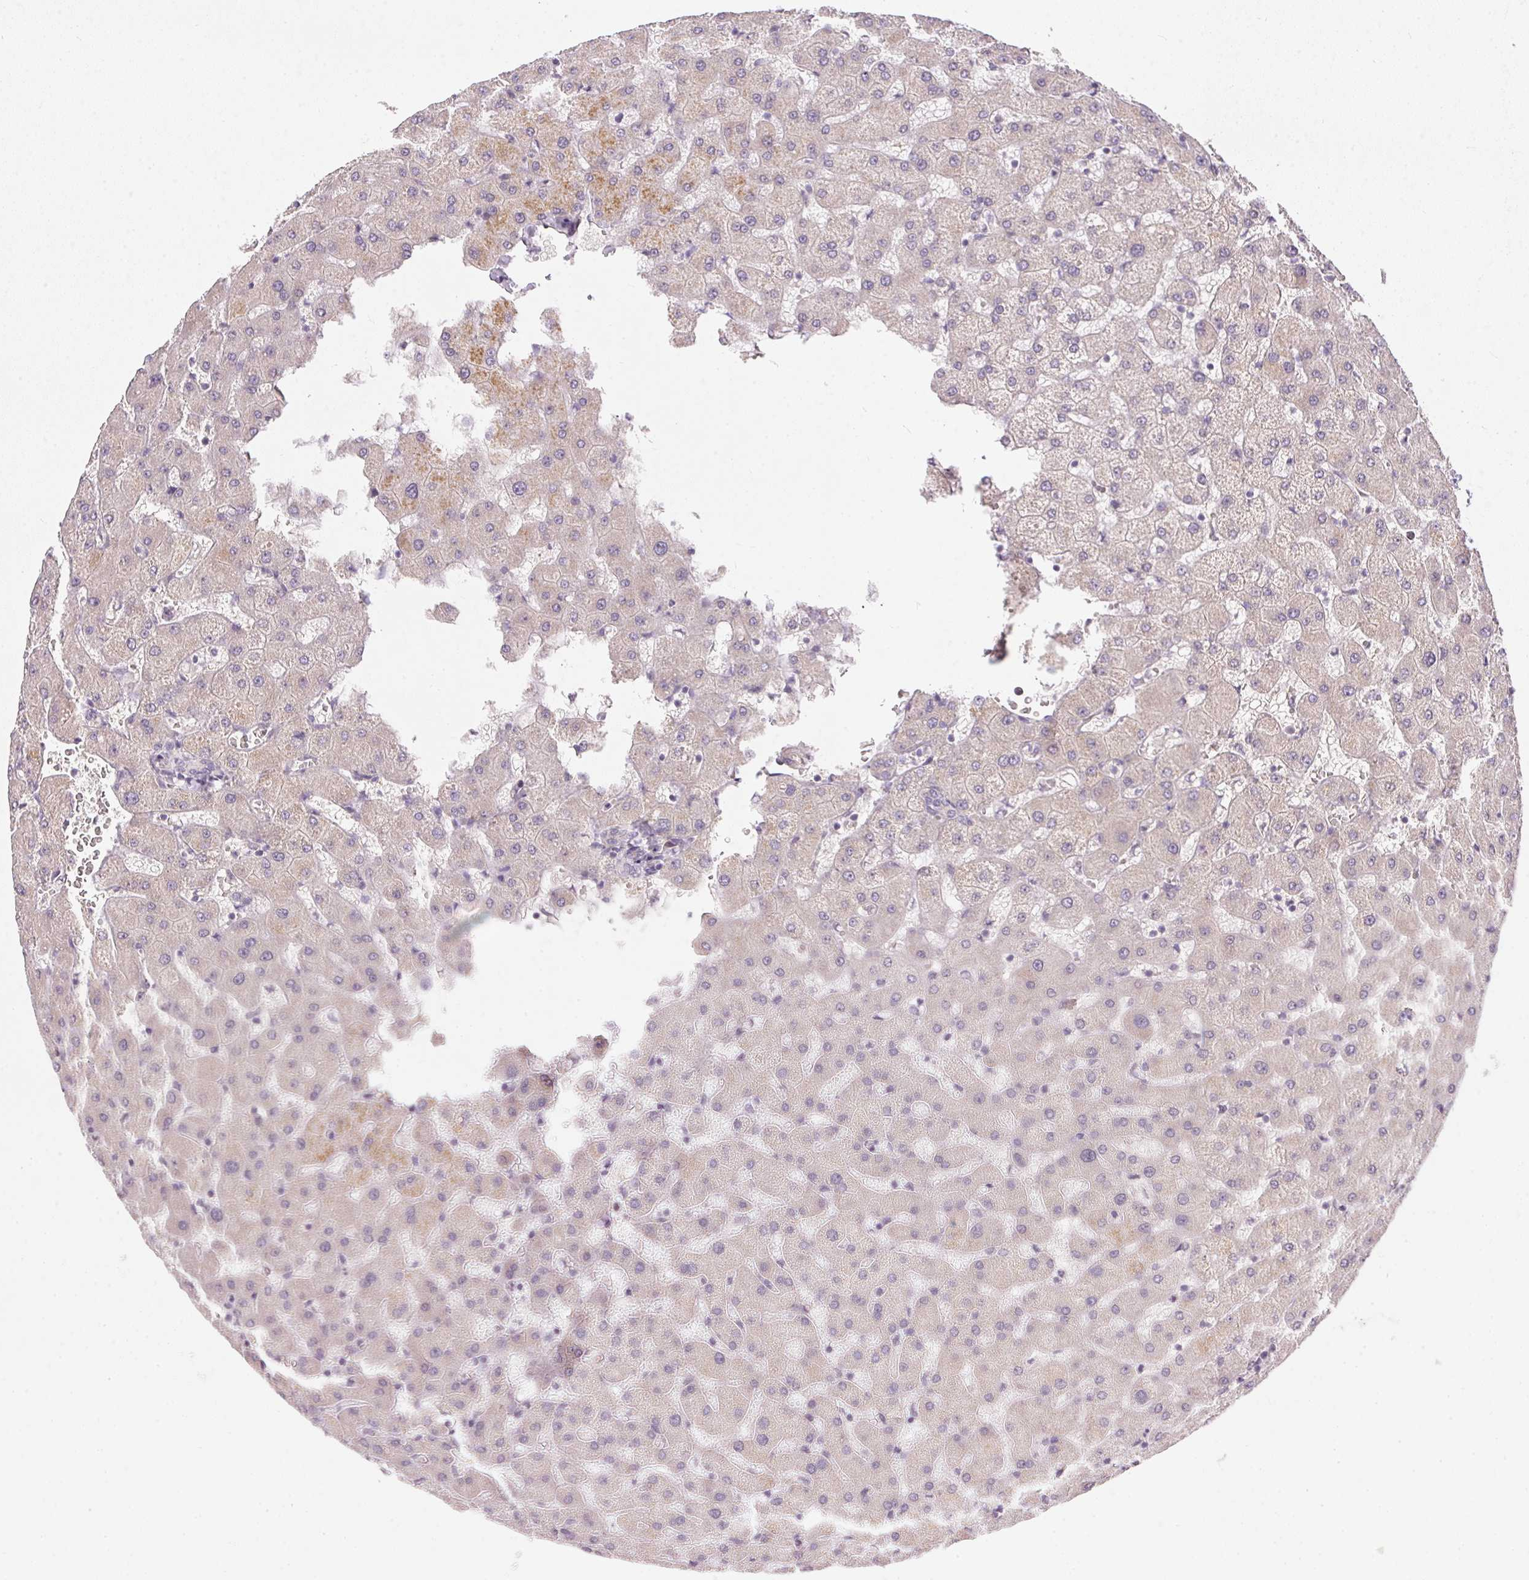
{"staining": {"intensity": "negative", "quantity": "none", "location": "none"}, "tissue": "liver", "cell_type": "Cholangiocytes", "image_type": "normal", "snomed": [{"axis": "morphology", "description": "Normal tissue, NOS"}, {"axis": "topography", "description": "Liver"}], "caption": "IHC of normal liver displays no positivity in cholangiocytes.", "gene": "TTC23L", "patient": {"sex": "female", "age": 63}}